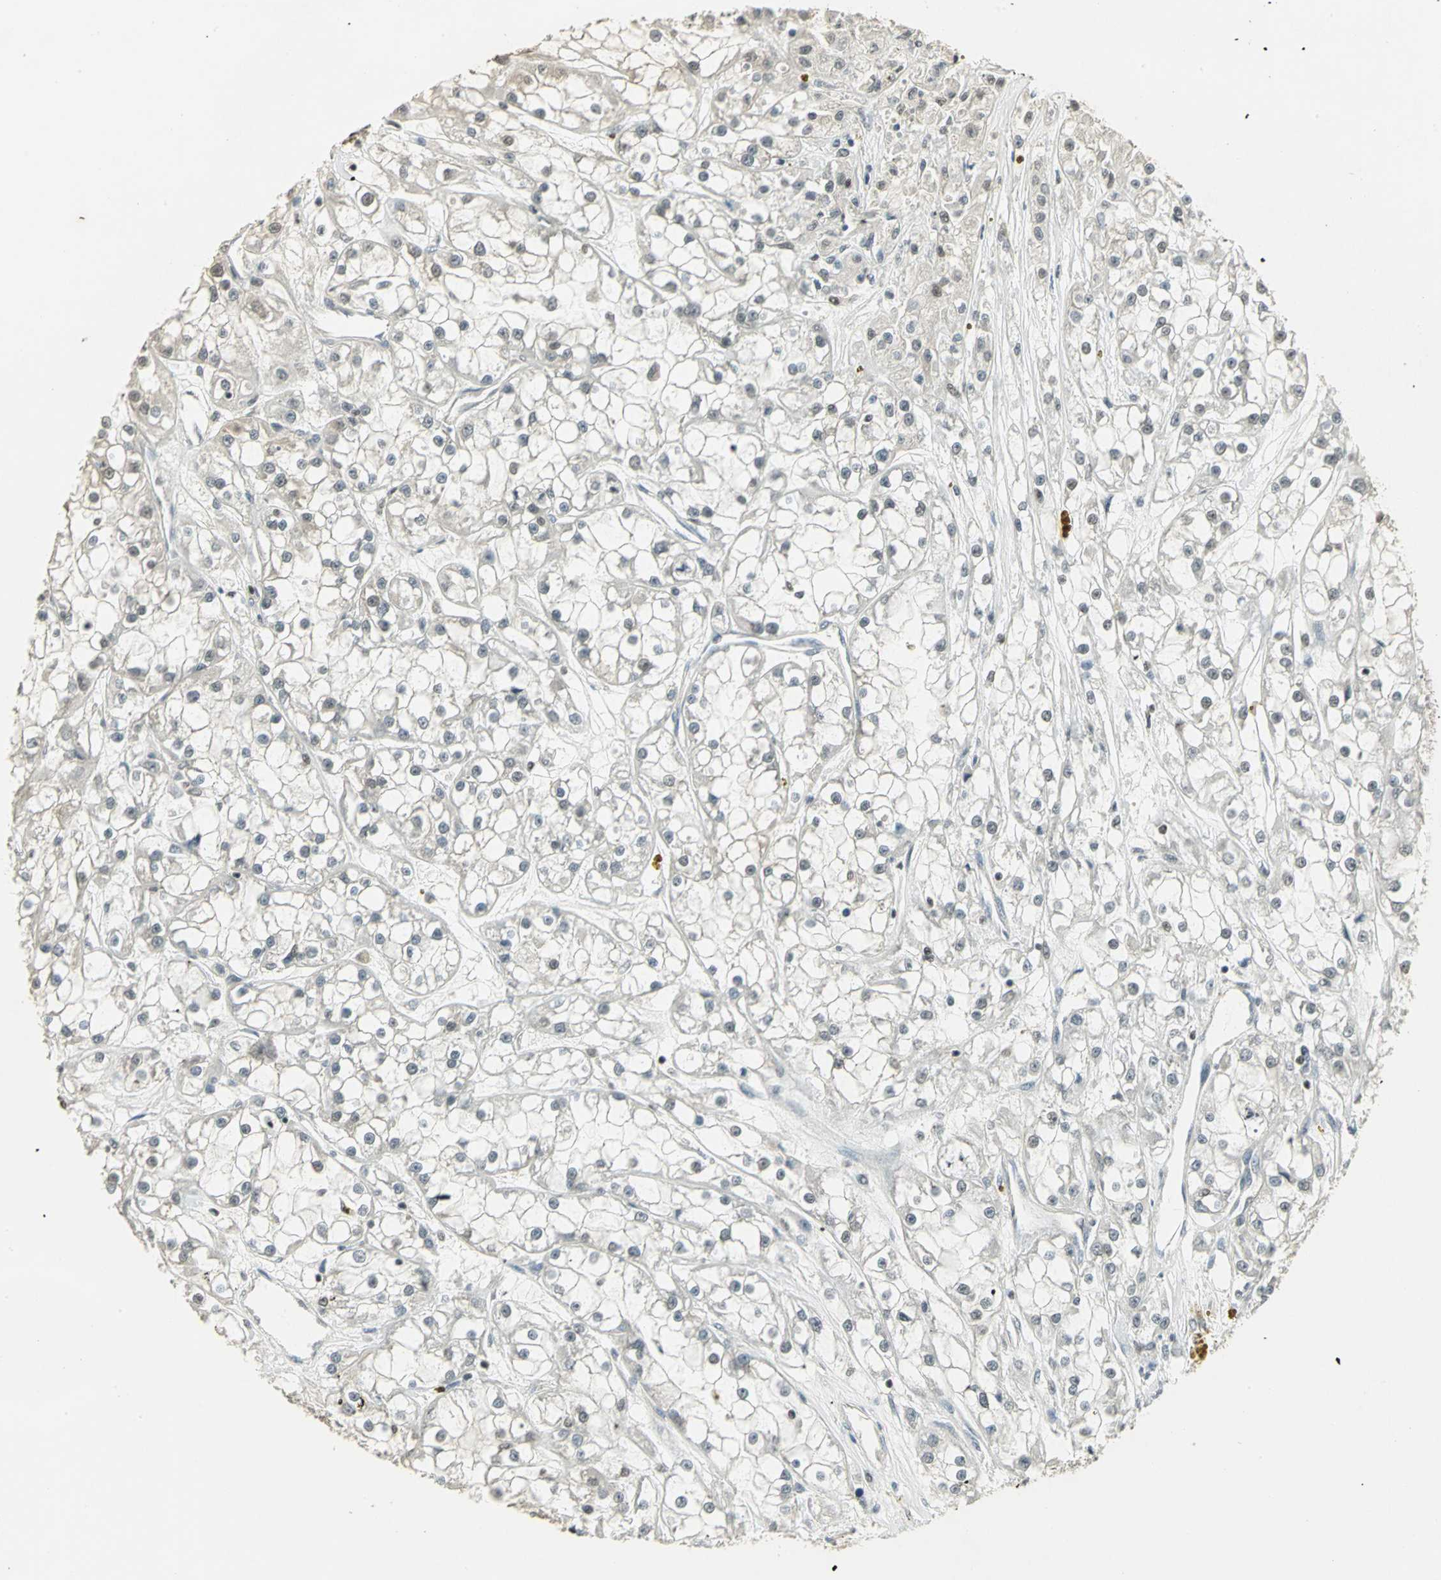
{"staining": {"intensity": "negative", "quantity": "none", "location": "none"}, "tissue": "renal cancer", "cell_type": "Tumor cells", "image_type": "cancer", "snomed": [{"axis": "morphology", "description": "Adenocarcinoma, NOS"}, {"axis": "topography", "description": "Kidney"}], "caption": "A micrograph of adenocarcinoma (renal) stained for a protein reveals no brown staining in tumor cells.", "gene": "ELF1", "patient": {"sex": "female", "age": 52}}